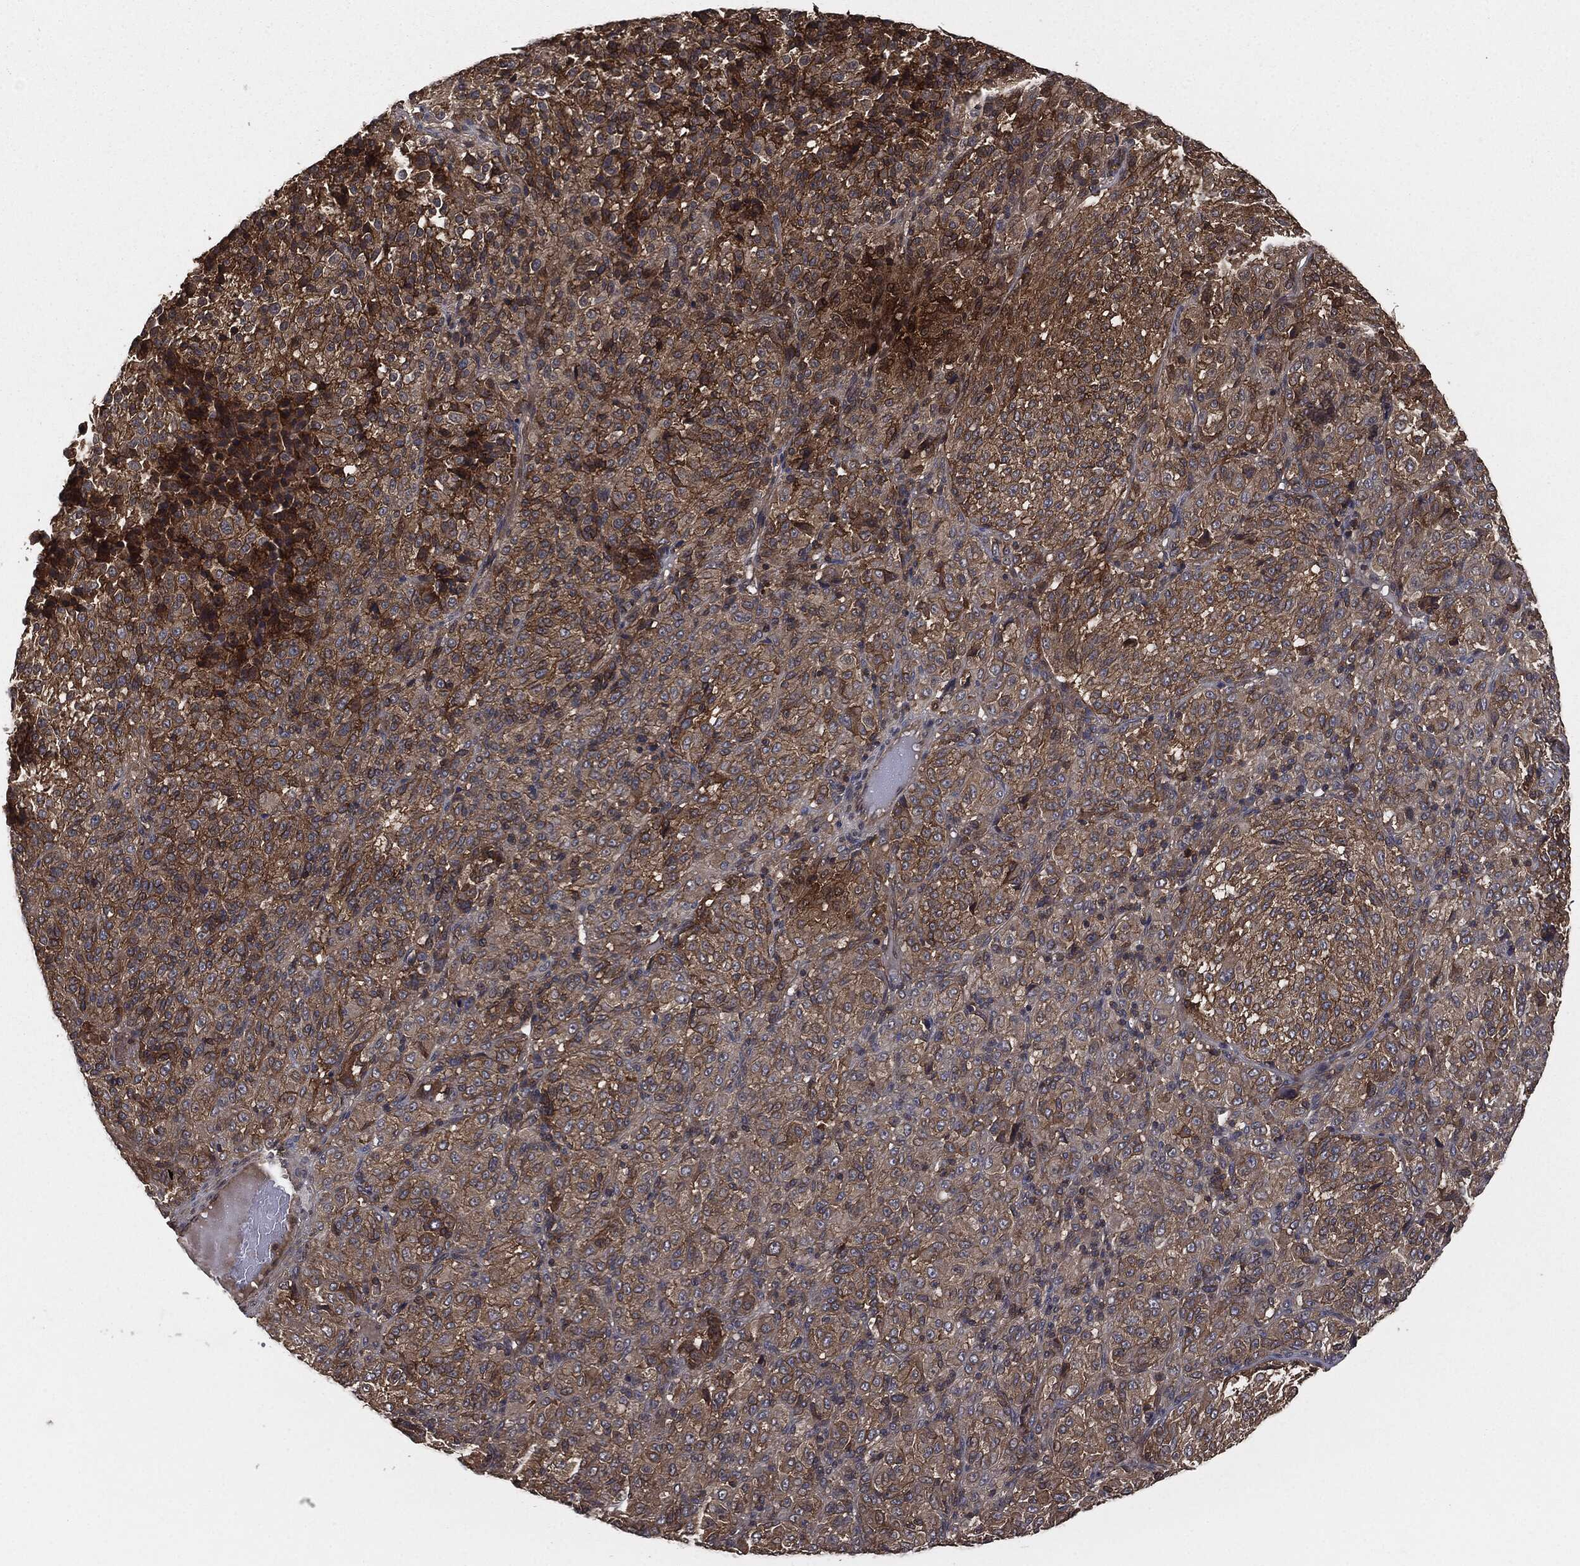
{"staining": {"intensity": "moderate", "quantity": ">75%", "location": "cytoplasmic/membranous"}, "tissue": "melanoma", "cell_type": "Tumor cells", "image_type": "cancer", "snomed": [{"axis": "morphology", "description": "Malignant melanoma, Metastatic site"}, {"axis": "topography", "description": "Brain"}], "caption": "Brown immunohistochemical staining in human malignant melanoma (metastatic site) shows moderate cytoplasmic/membranous staining in approximately >75% of tumor cells. (DAB IHC with brightfield microscopy, high magnification).", "gene": "ERBIN", "patient": {"sex": "female", "age": 56}}